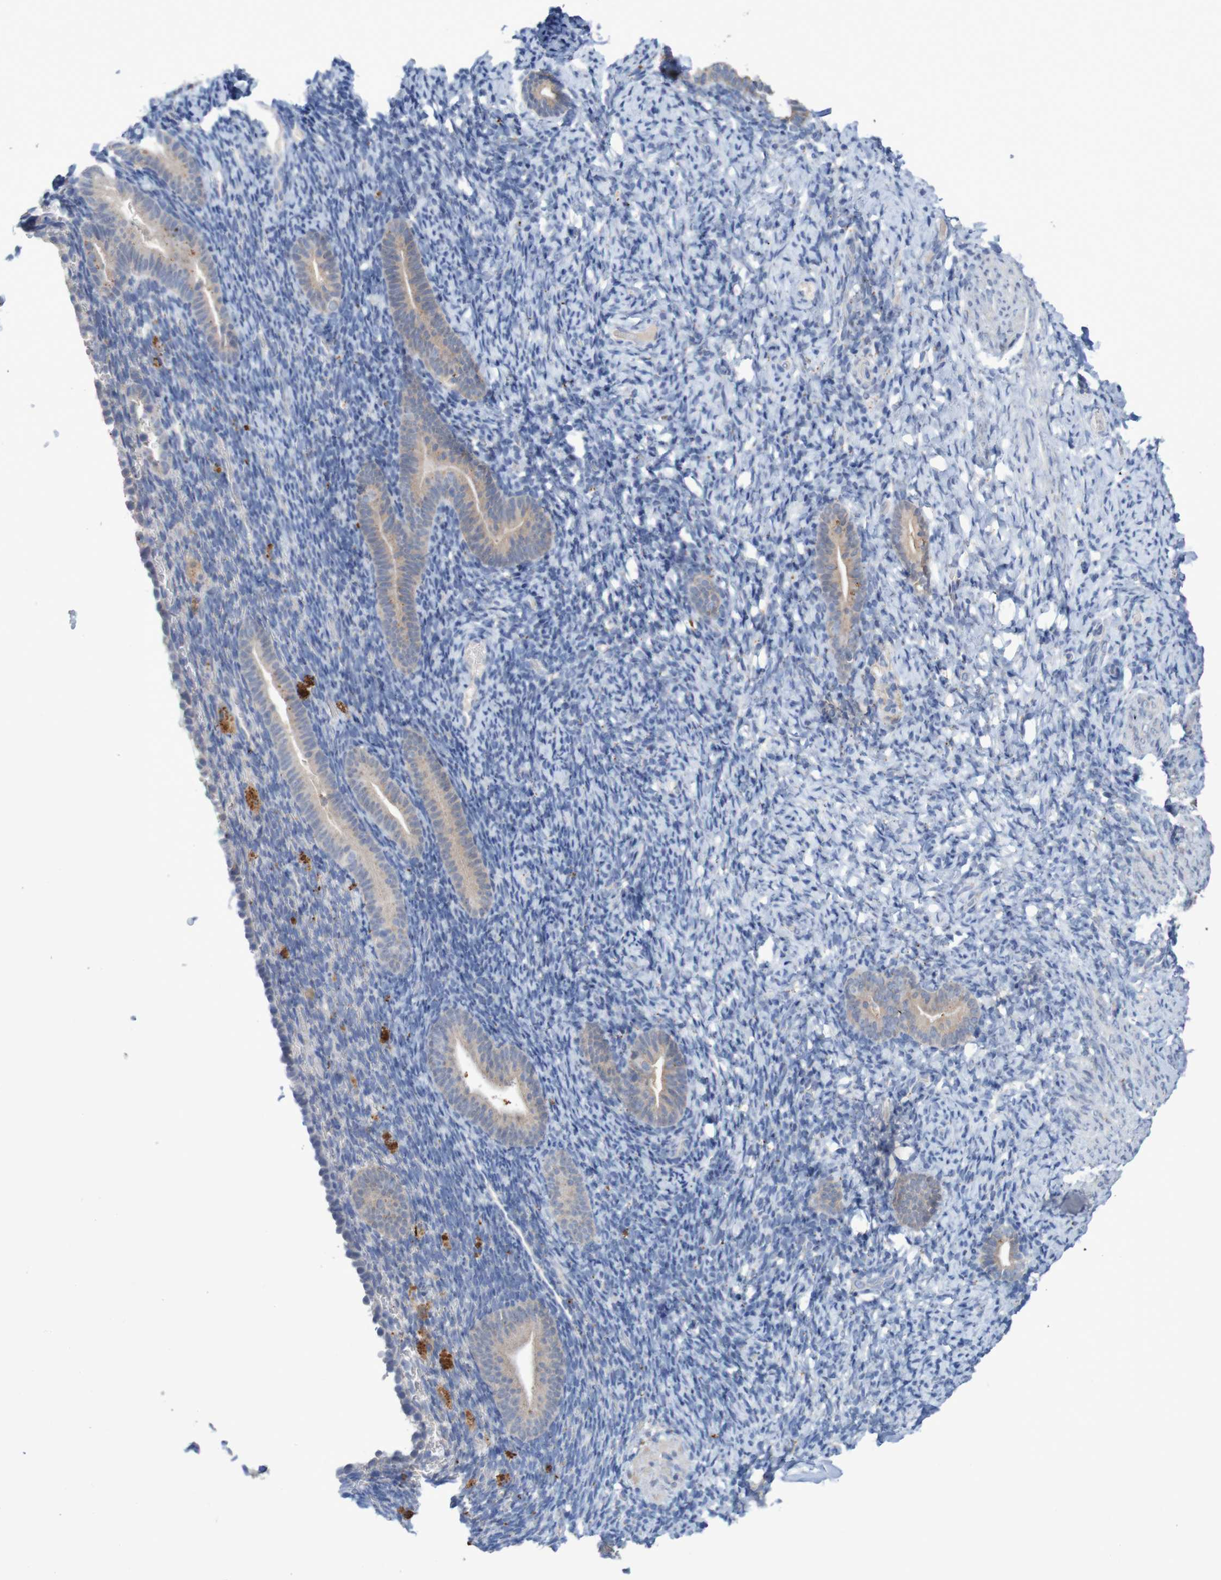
{"staining": {"intensity": "negative", "quantity": "none", "location": "none"}, "tissue": "endometrium", "cell_type": "Cells in endometrial stroma", "image_type": "normal", "snomed": [{"axis": "morphology", "description": "Normal tissue, NOS"}, {"axis": "topography", "description": "Endometrium"}], "caption": "The photomicrograph shows no staining of cells in endometrial stroma in unremarkable endometrium.", "gene": "FBP1", "patient": {"sex": "female", "age": 51}}